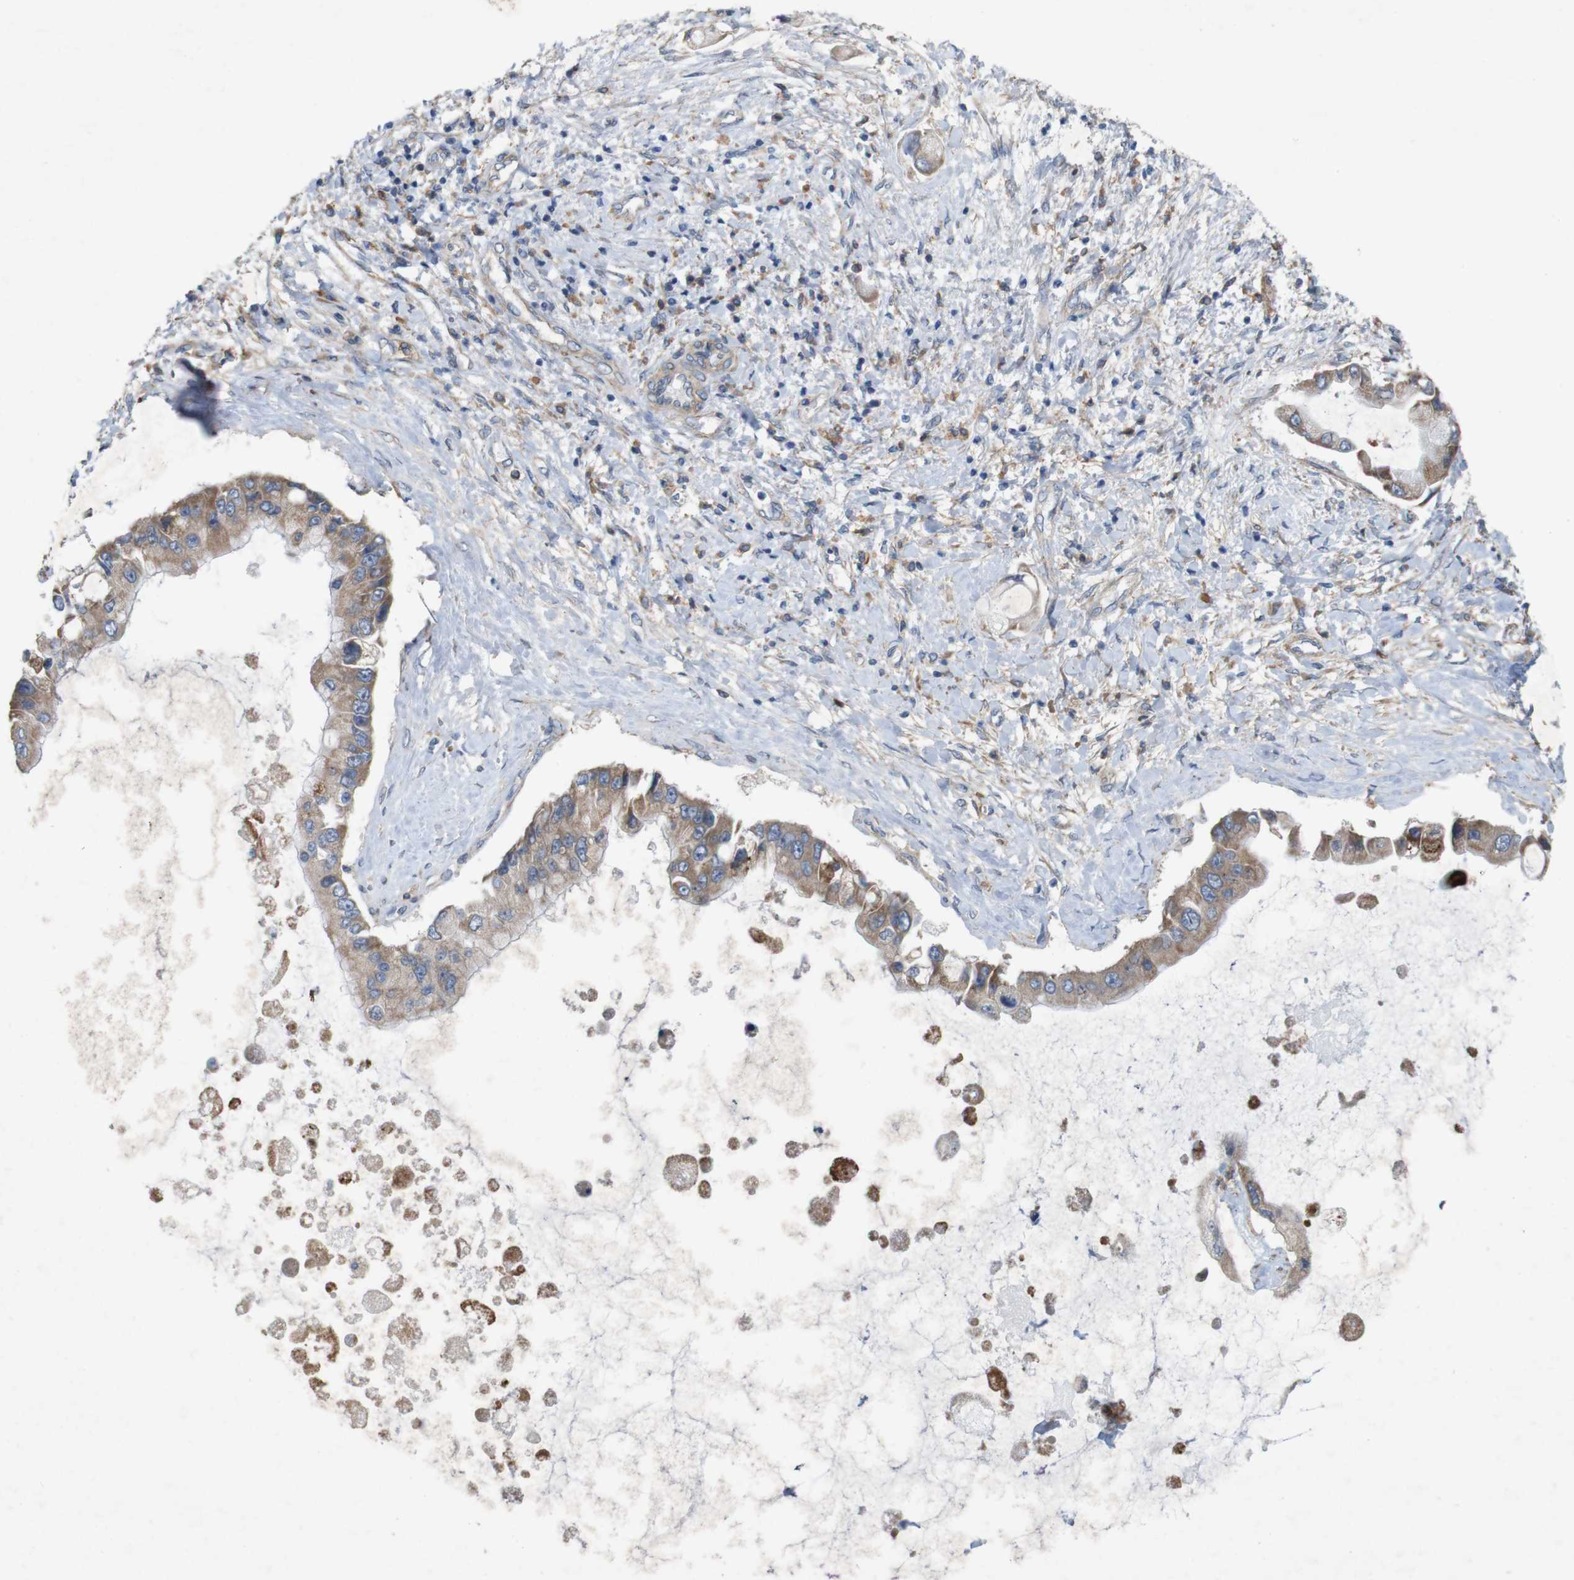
{"staining": {"intensity": "moderate", "quantity": ">75%", "location": "cytoplasmic/membranous"}, "tissue": "liver cancer", "cell_type": "Tumor cells", "image_type": "cancer", "snomed": [{"axis": "morphology", "description": "Cholangiocarcinoma"}, {"axis": "topography", "description": "Liver"}], "caption": "Immunohistochemical staining of liver cholangiocarcinoma exhibits medium levels of moderate cytoplasmic/membranous protein staining in approximately >75% of tumor cells. (brown staining indicates protein expression, while blue staining denotes nuclei).", "gene": "SIGLEC8", "patient": {"sex": "male", "age": 50}}